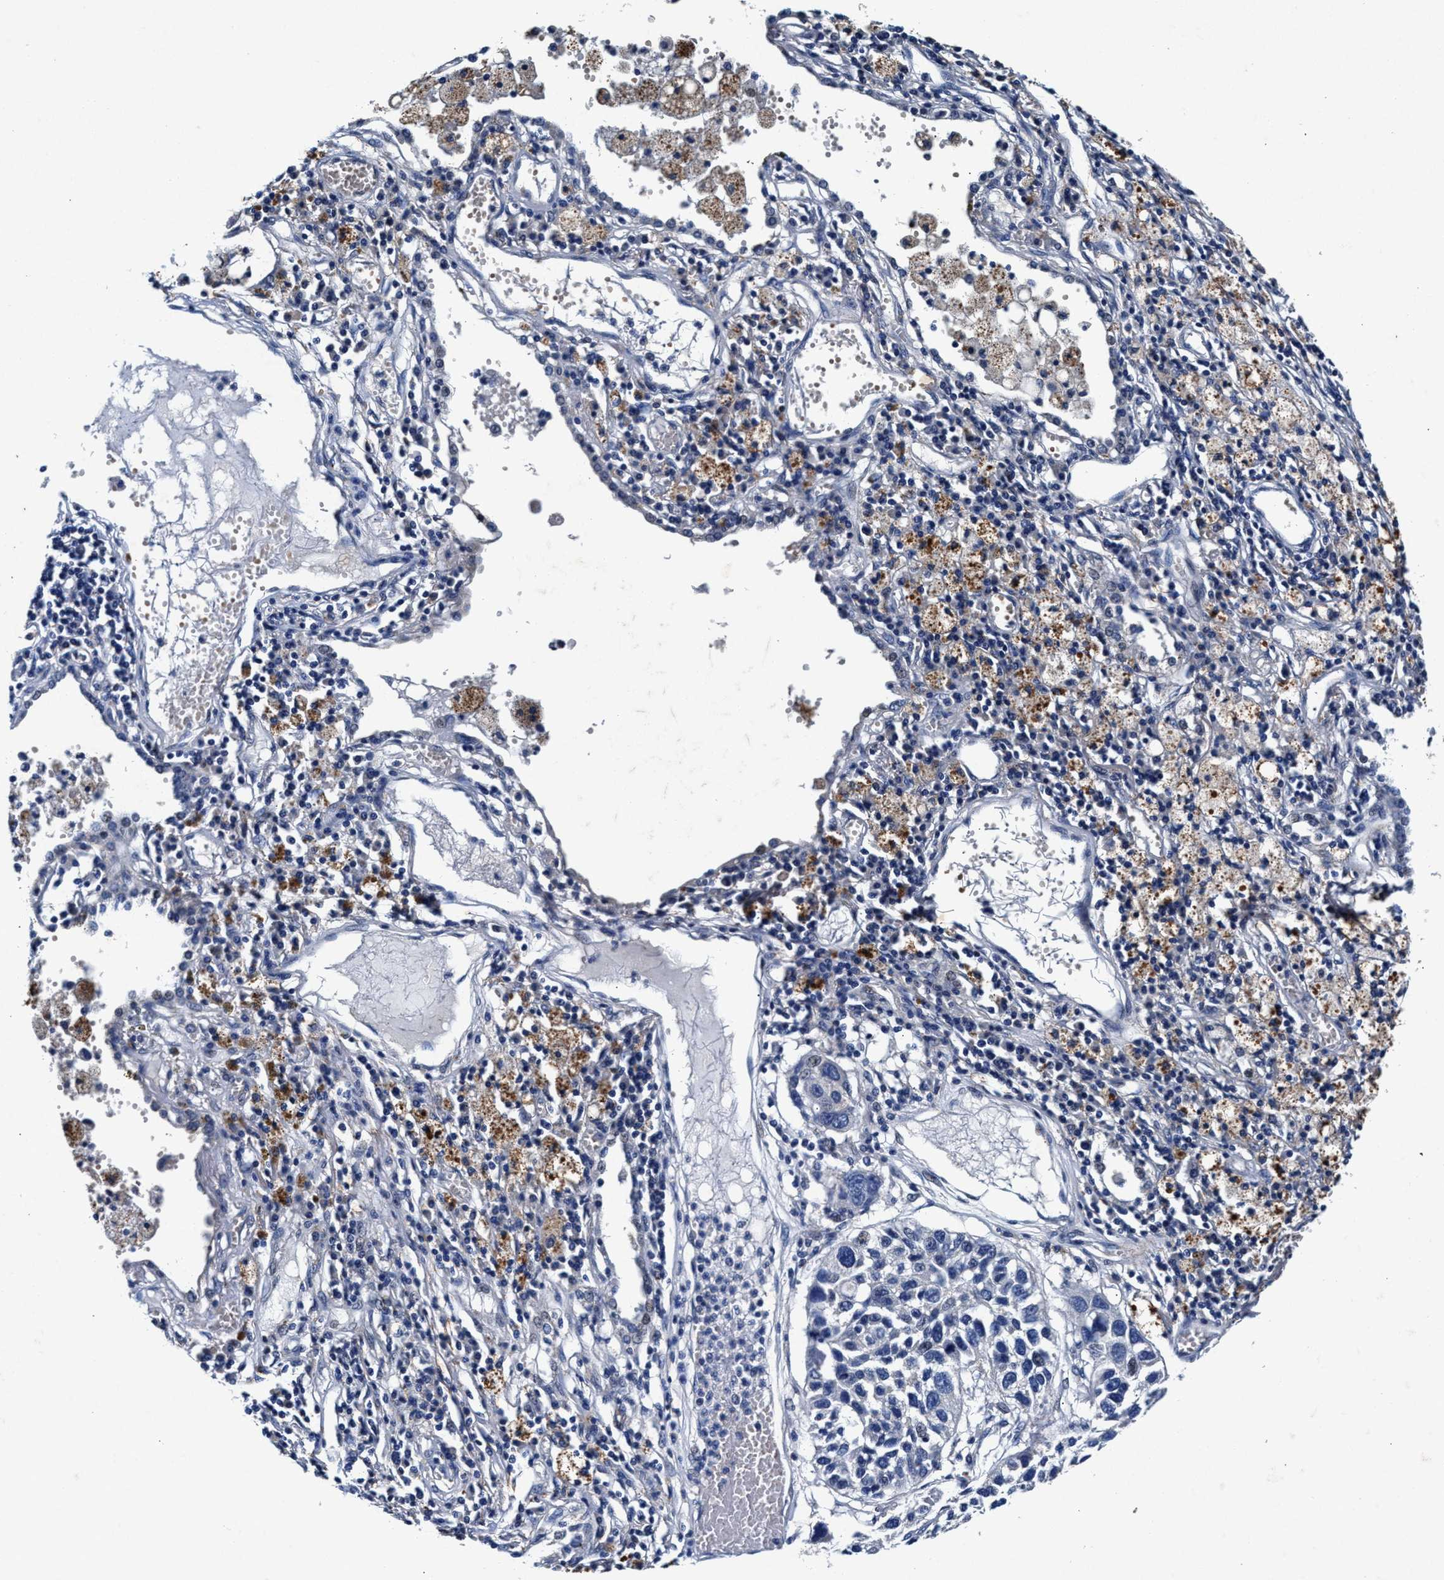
{"staining": {"intensity": "negative", "quantity": "none", "location": "none"}, "tissue": "lung cancer", "cell_type": "Tumor cells", "image_type": "cancer", "snomed": [{"axis": "morphology", "description": "Squamous cell carcinoma, NOS"}, {"axis": "topography", "description": "Lung"}], "caption": "IHC photomicrograph of lung squamous cell carcinoma stained for a protein (brown), which exhibits no expression in tumor cells. The staining is performed using DAB brown chromogen with nuclei counter-stained in using hematoxylin.", "gene": "SLC8A1", "patient": {"sex": "male", "age": 71}}